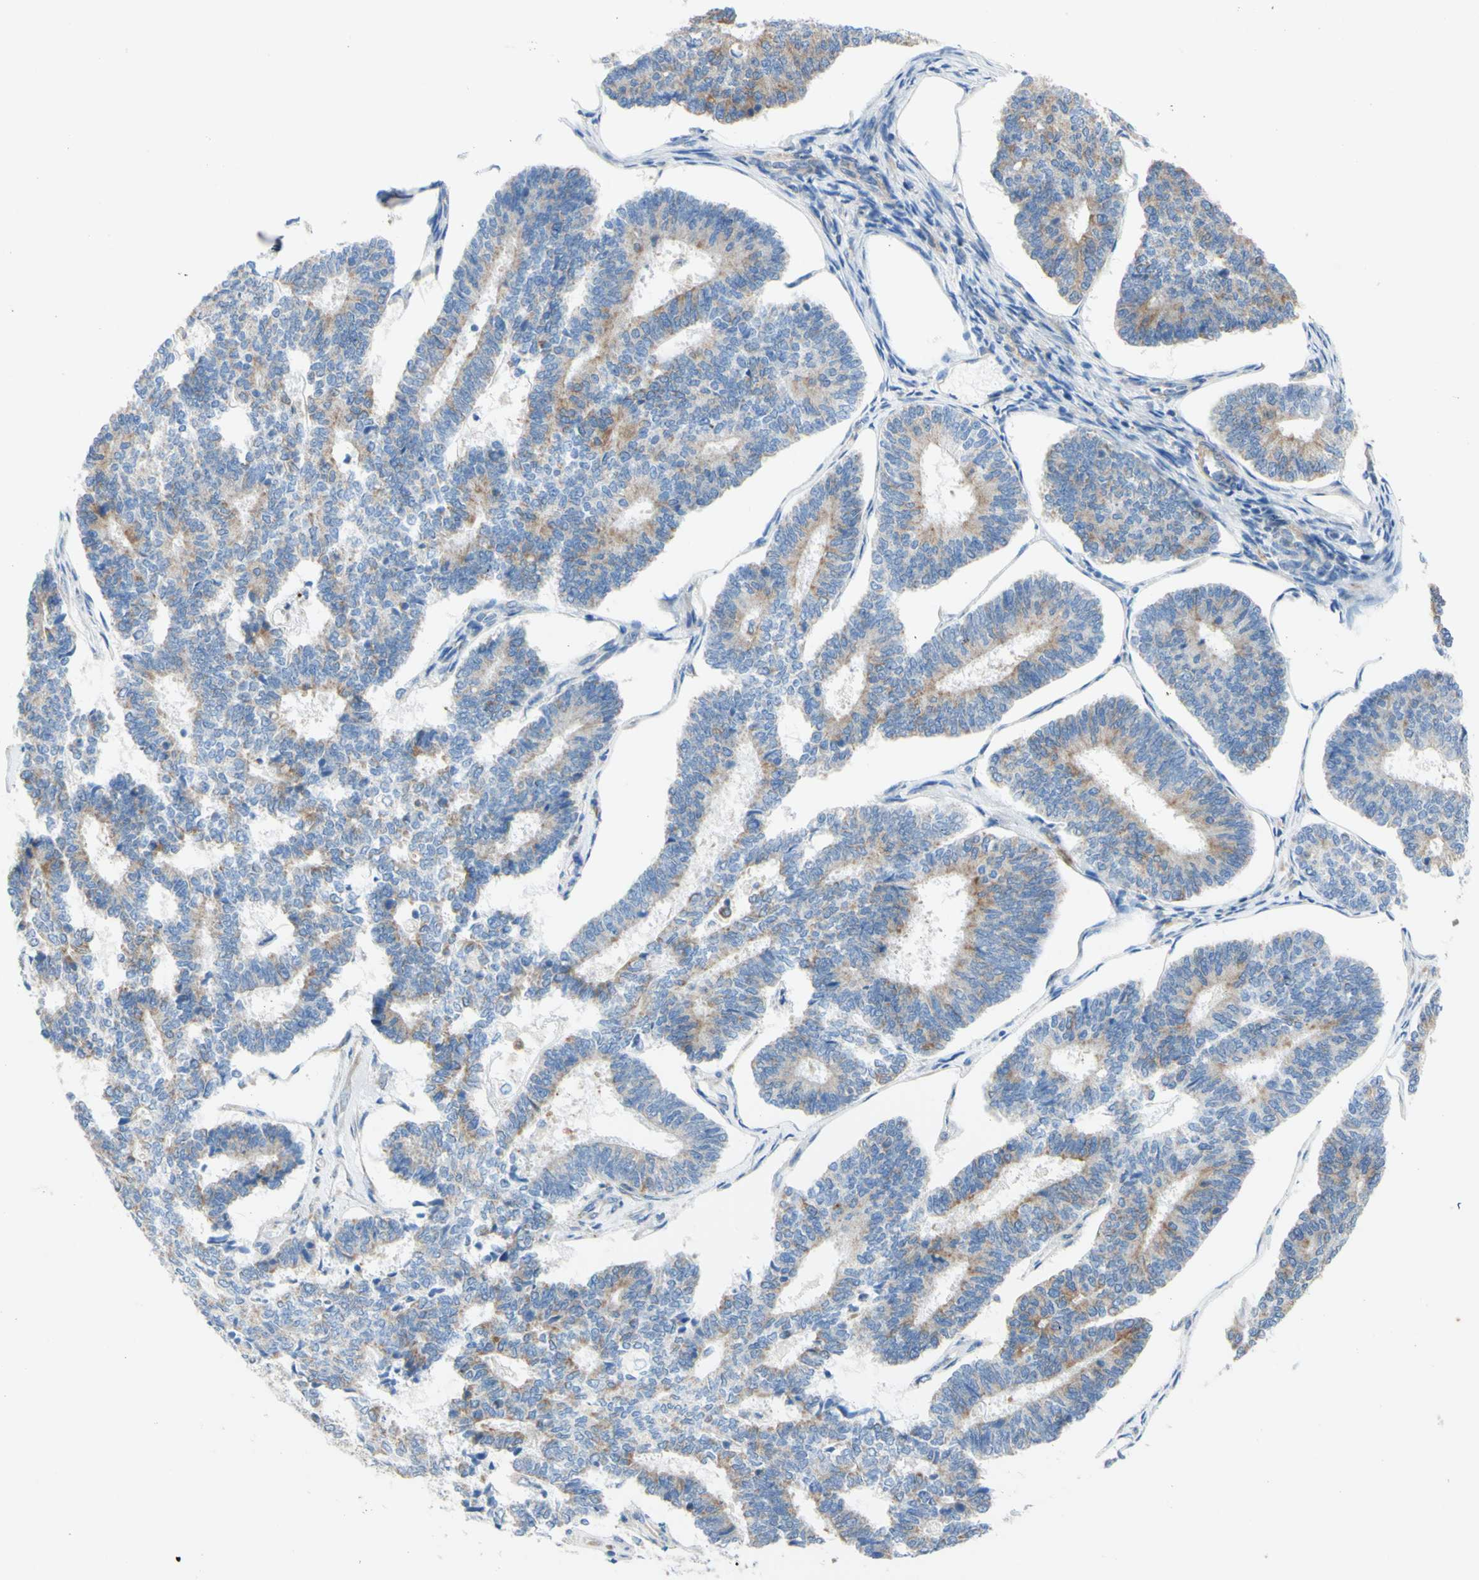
{"staining": {"intensity": "moderate", "quantity": "<25%", "location": "cytoplasmic/membranous"}, "tissue": "endometrial cancer", "cell_type": "Tumor cells", "image_type": "cancer", "snomed": [{"axis": "morphology", "description": "Adenocarcinoma, NOS"}, {"axis": "topography", "description": "Endometrium"}], "caption": "Adenocarcinoma (endometrial) stained with a protein marker displays moderate staining in tumor cells.", "gene": "RETREG2", "patient": {"sex": "female", "age": 70}}